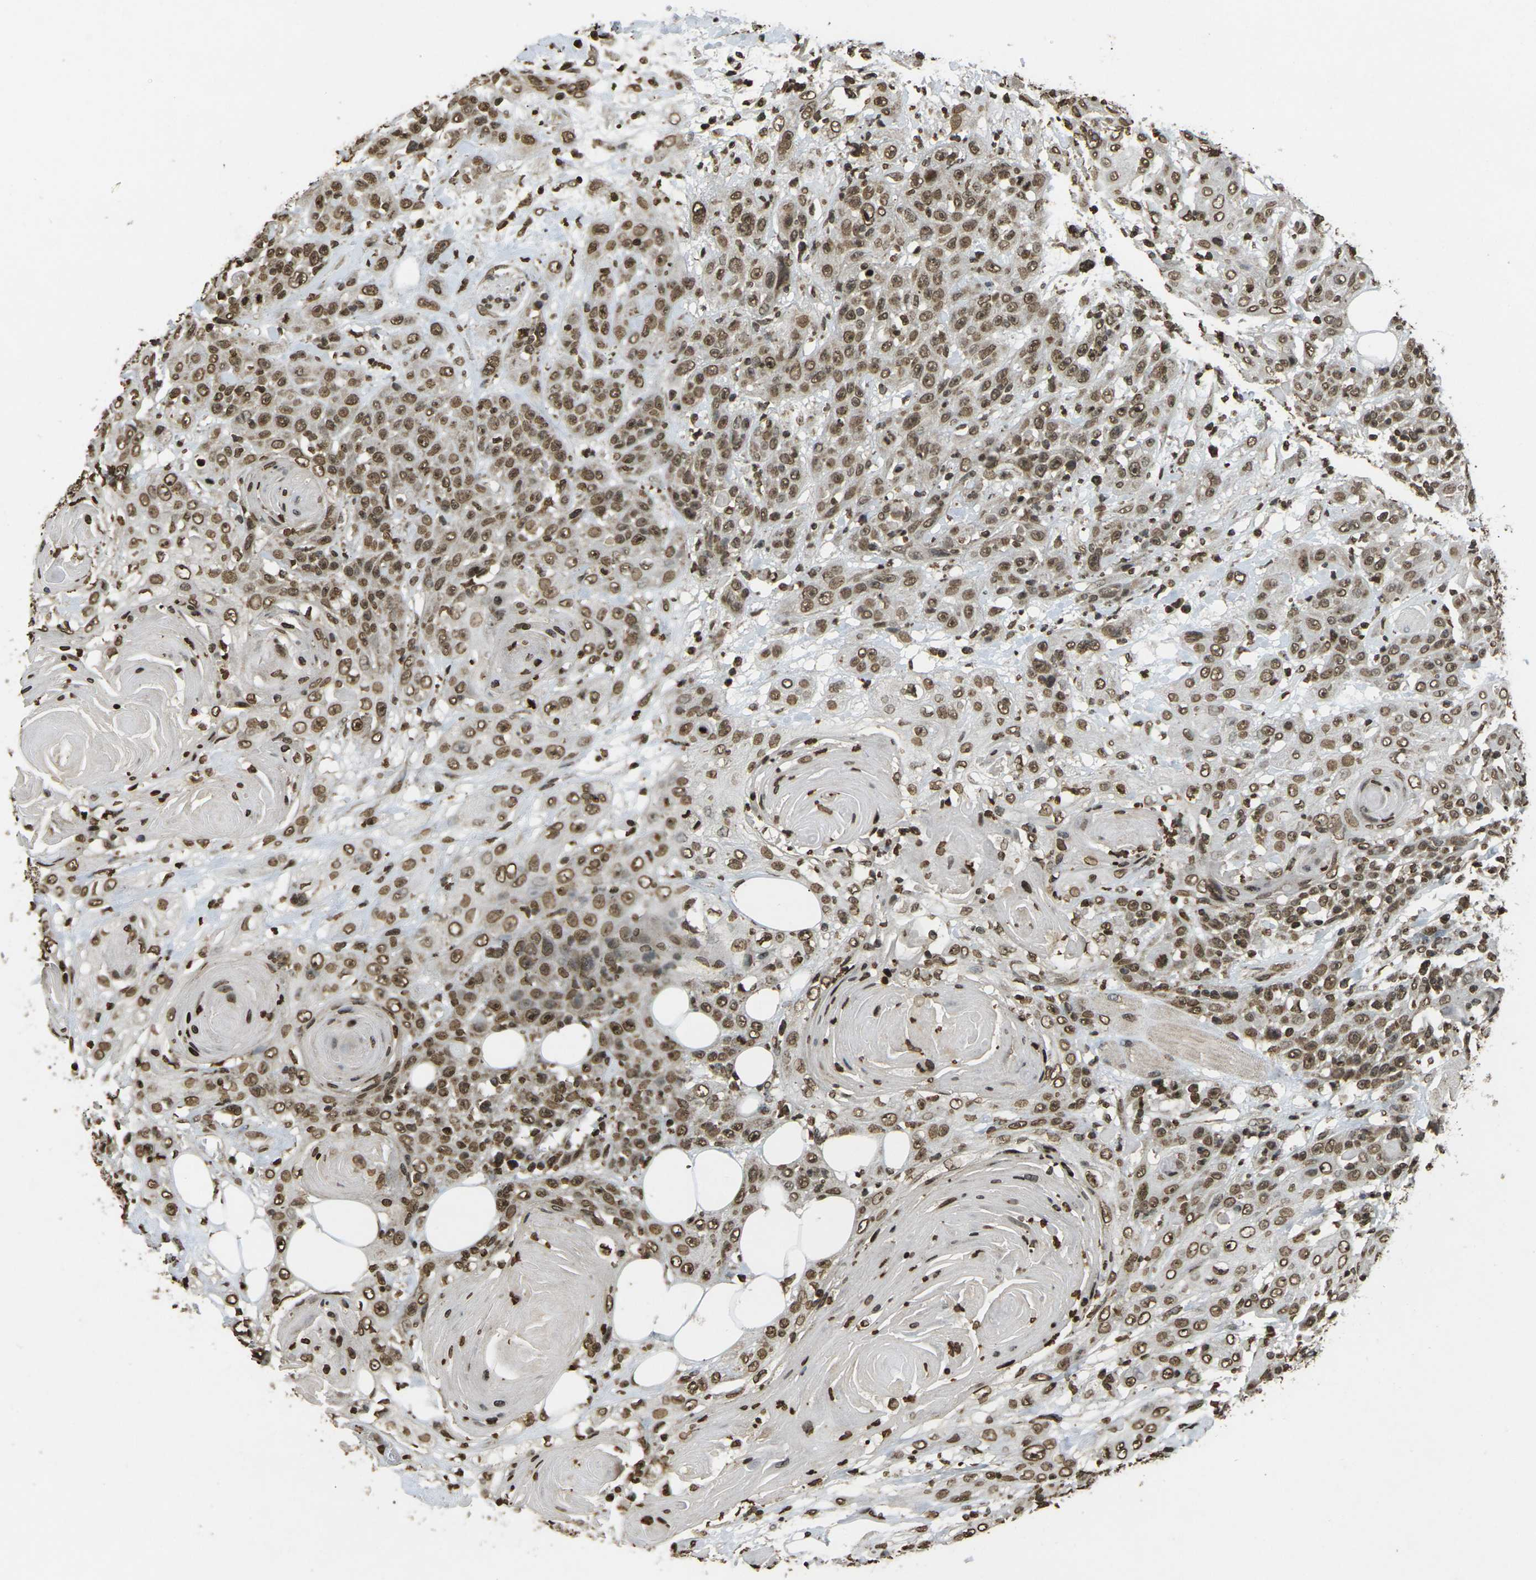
{"staining": {"intensity": "moderate", "quantity": ">75%", "location": "nuclear"}, "tissue": "head and neck cancer", "cell_type": "Tumor cells", "image_type": "cancer", "snomed": [{"axis": "morphology", "description": "Squamous cell carcinoma, NOS"}, {"axis": "topography", "description": "Head-Neck"}], "caption": "Head and neck squamous cell carcinoma tissue reveals moderate nuclear expression in approximately >75% of tumor cells, visualized by immunohistochemistry.", "gene": "NEUROG2", "patient": {"sex": "female", "age": 84}}